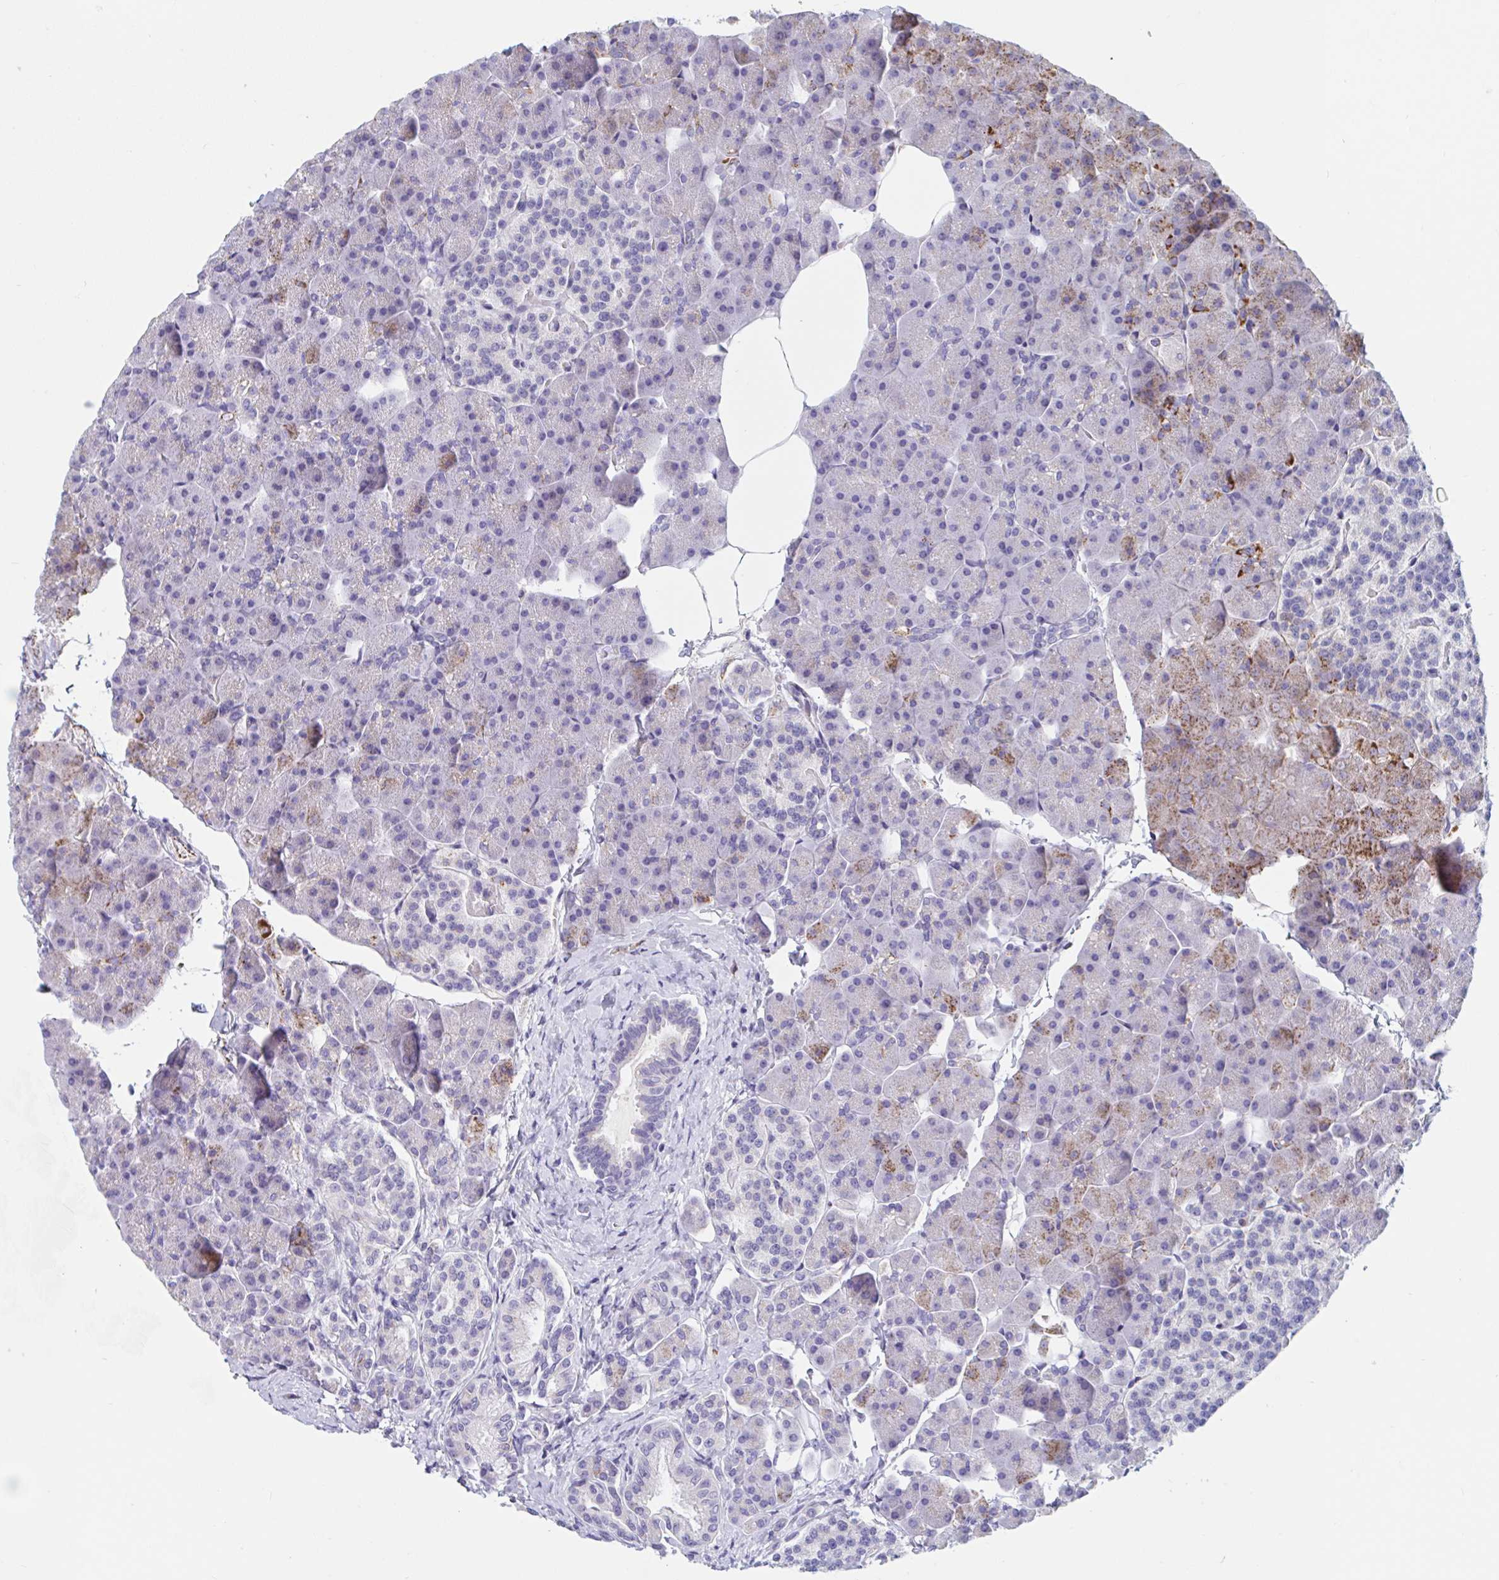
{"staining": {"intensity": "moderate", "quantity": "<25%", "location": "cytoplasmic/membranous"}, "tissue": "pancreas", "cell_type": "Exocrine glandular cells", "image_type": "normal", "snomed": [{"axis": "morphology", "description": "Normal tissue, NOS"}, {"axis": "topography", "description": "Pancreas"}], "caption": "The histopathology image displays immunohistochemical staining of unremarkable pancreas. There is moderate cytoplasmic/membranous positivity is present in approximately <25% of exocrine glandular cells. (IHC, brightfield microscopy, high magnification).", "gene": "ZNHIT2", "patient": {"sex": "male", "age": 35}}